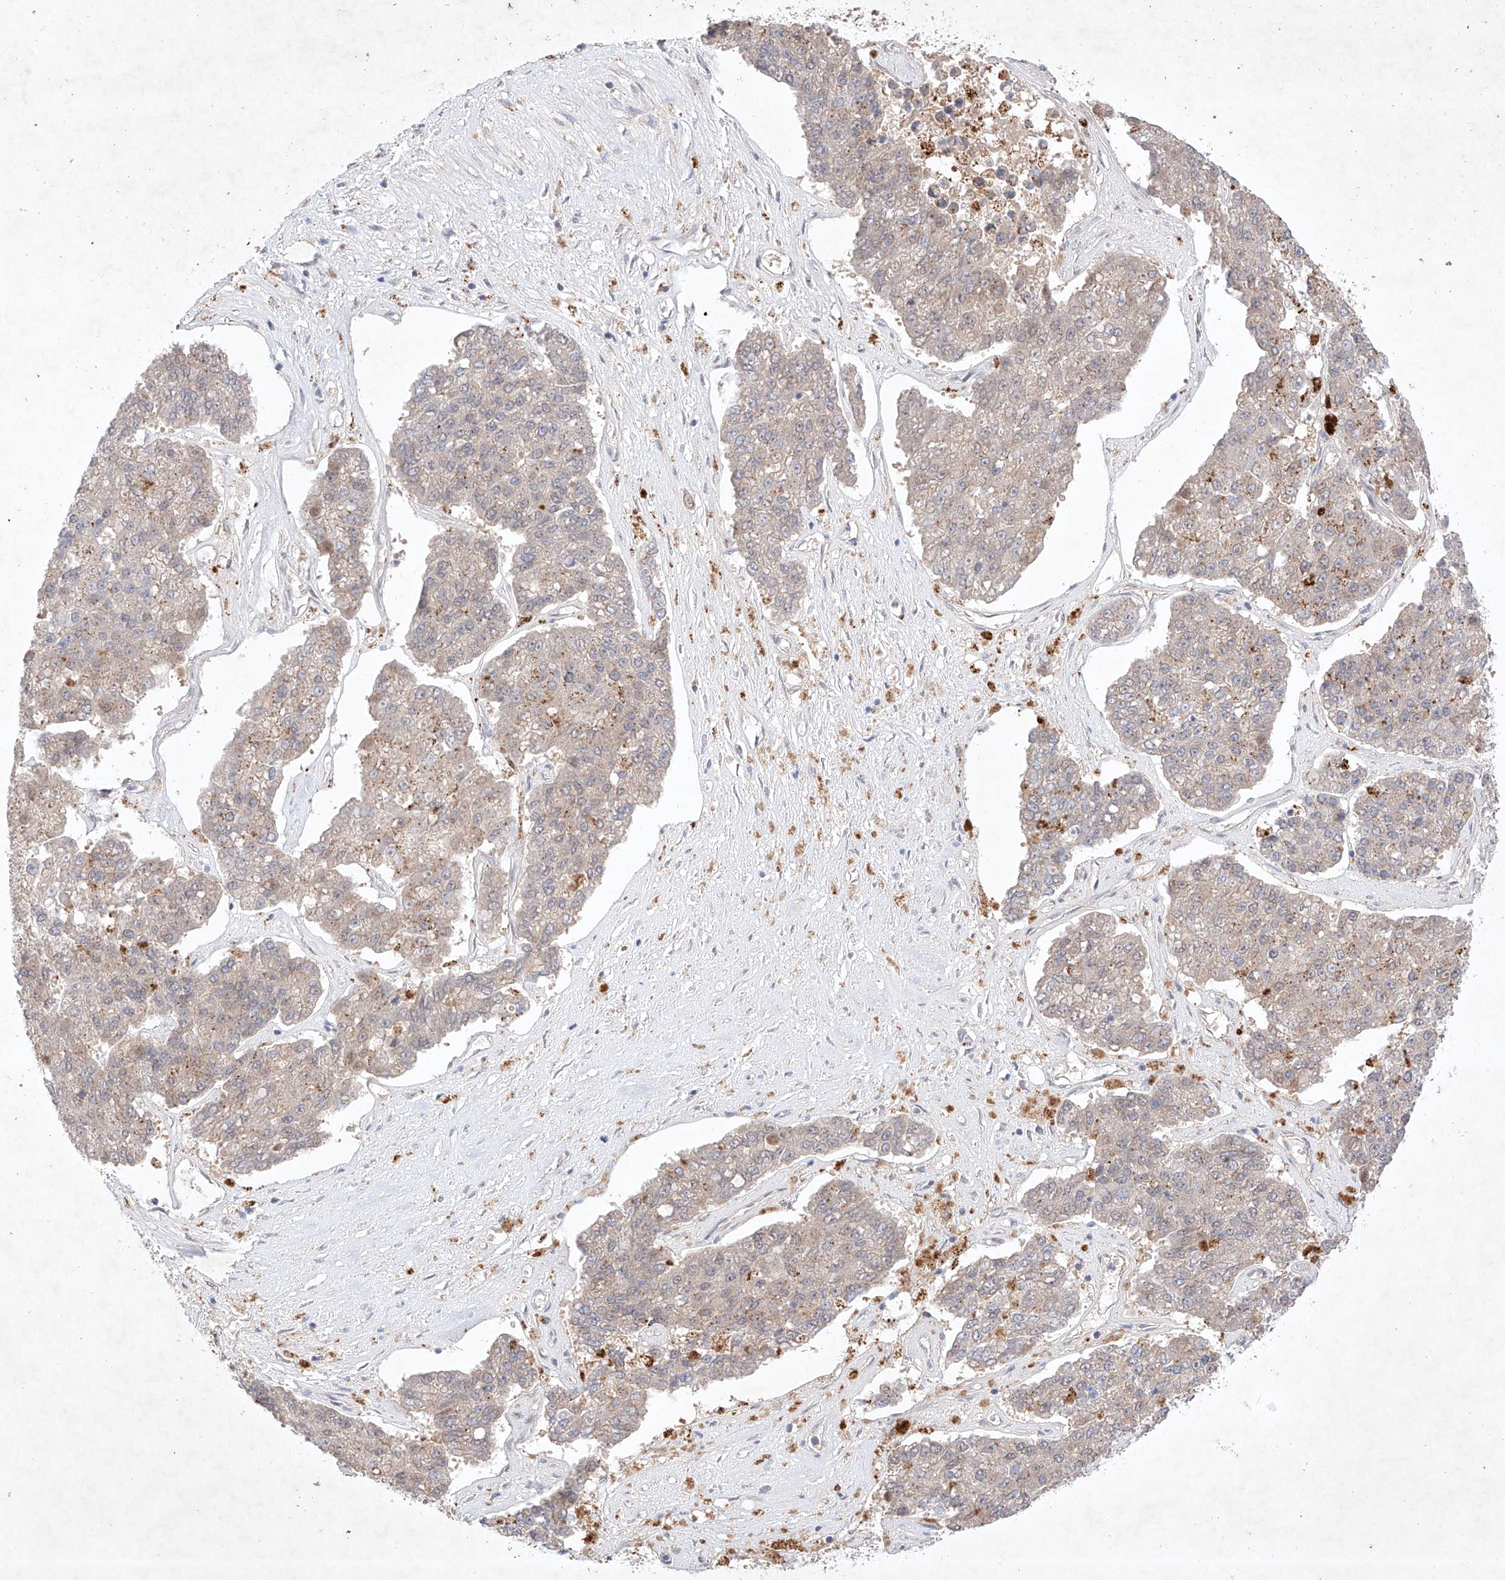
{"staining": {"intensity": "negative", "quantity": "none", "location": "none"}, "tissue": "pancreatic cancer", "cell_type": "Tumor cells", "image_type": "cancer", "snomed": [{"axis": "morphology", "description": "Adenocarcinoma, NOS"}, {"axis": "topography", "description": "Pancreas"}], "caption": "Pancreatic adenocarcinoma was stained to show a protein in brown. There is no significant staining in tumor cells.", "gene": "ZNF124", "patient": {"sex": "male", "age": 50}}